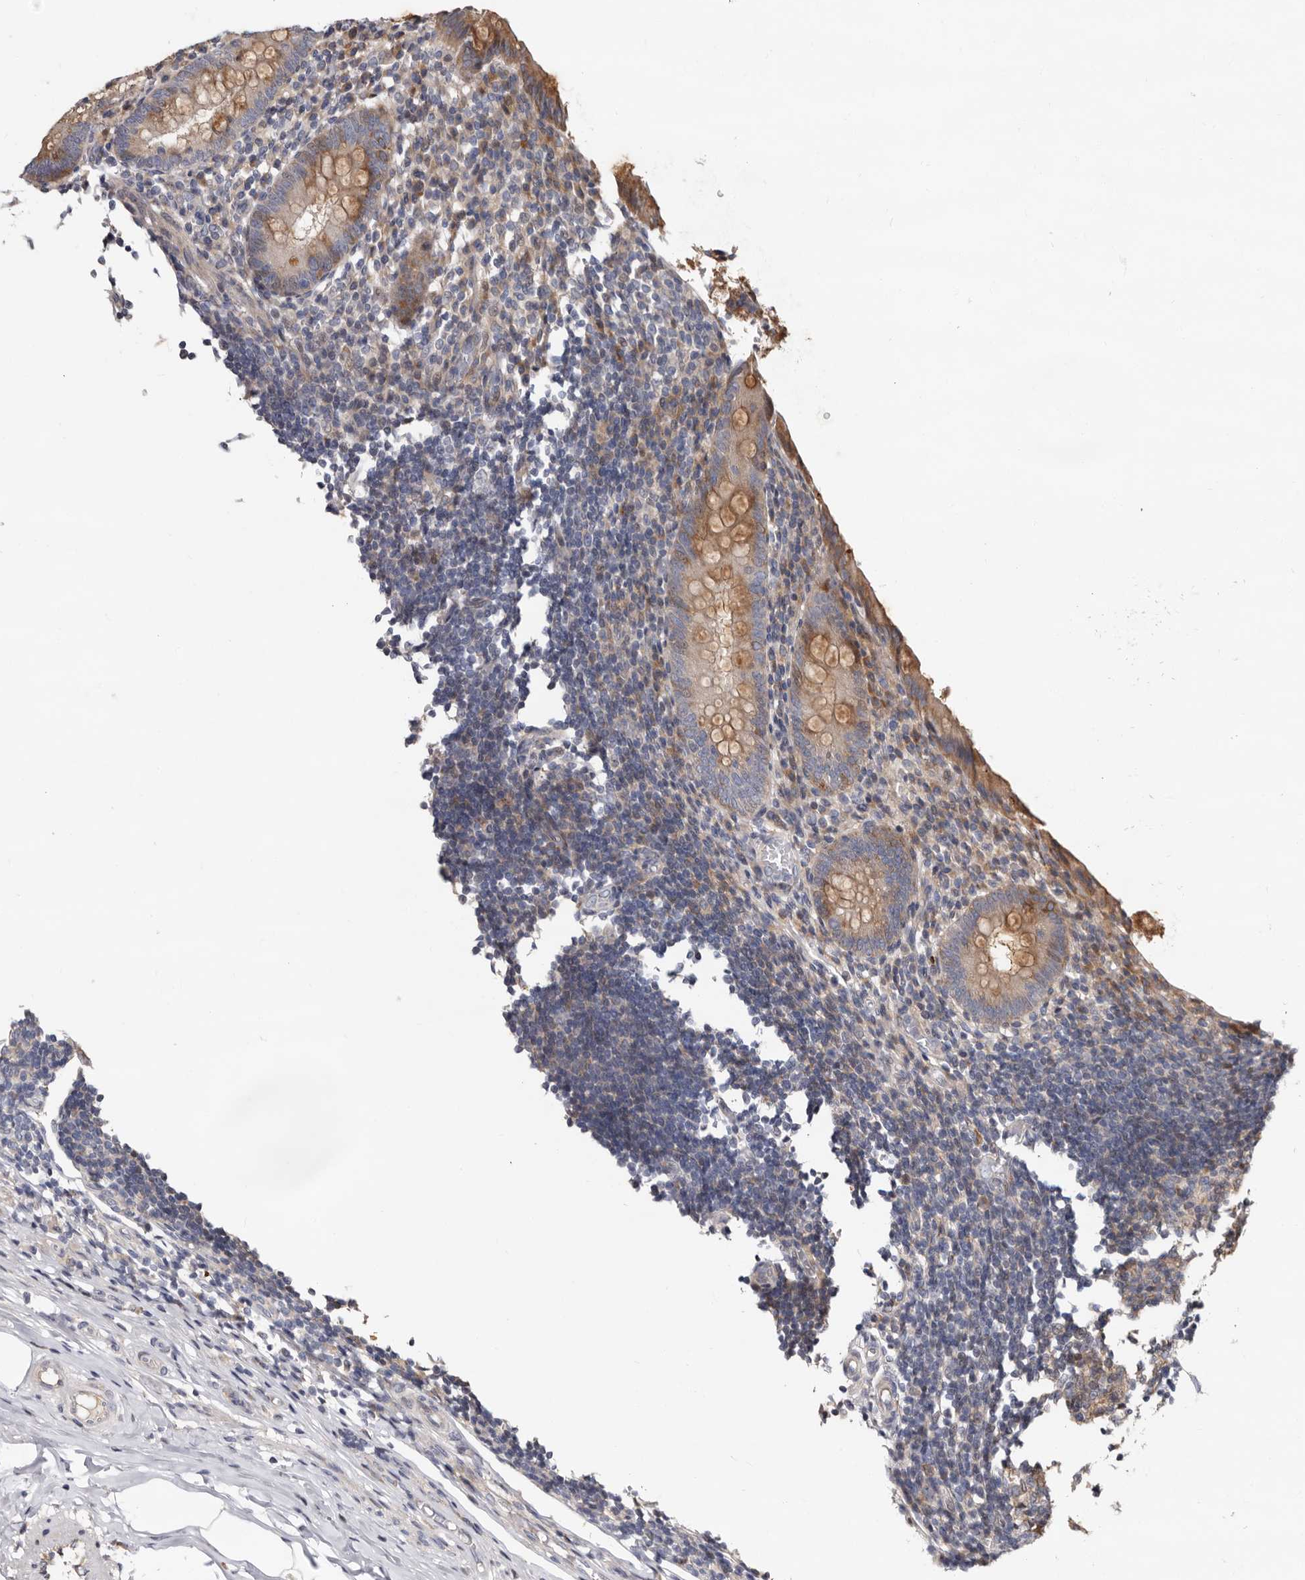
{"staining": {"intensity": "moderate", "quantity": "25%-75%", "location": "cytoplasmic/membranous"}, "tissue": "appendix", "cell_type": "Glandular cells", "image_type": "normal", "snomed": [{"axis": "morphology", "description": "Normal tissue, NOS"}, {"axis": "topography", "description": "Appendix"}], "caption": "Protein staining by immunohistochemistry (IHC) displays moderate cytoplasmic/membranous expression in about 25%-75% of glandular cells in normal appendix. The staining is performed using DAB brown chromogen to label protein expression. The nuclei are counter-stained blue using hematoxylin.", "gene": "WEE2", "patient": {"sex": "female", "age": 17}}